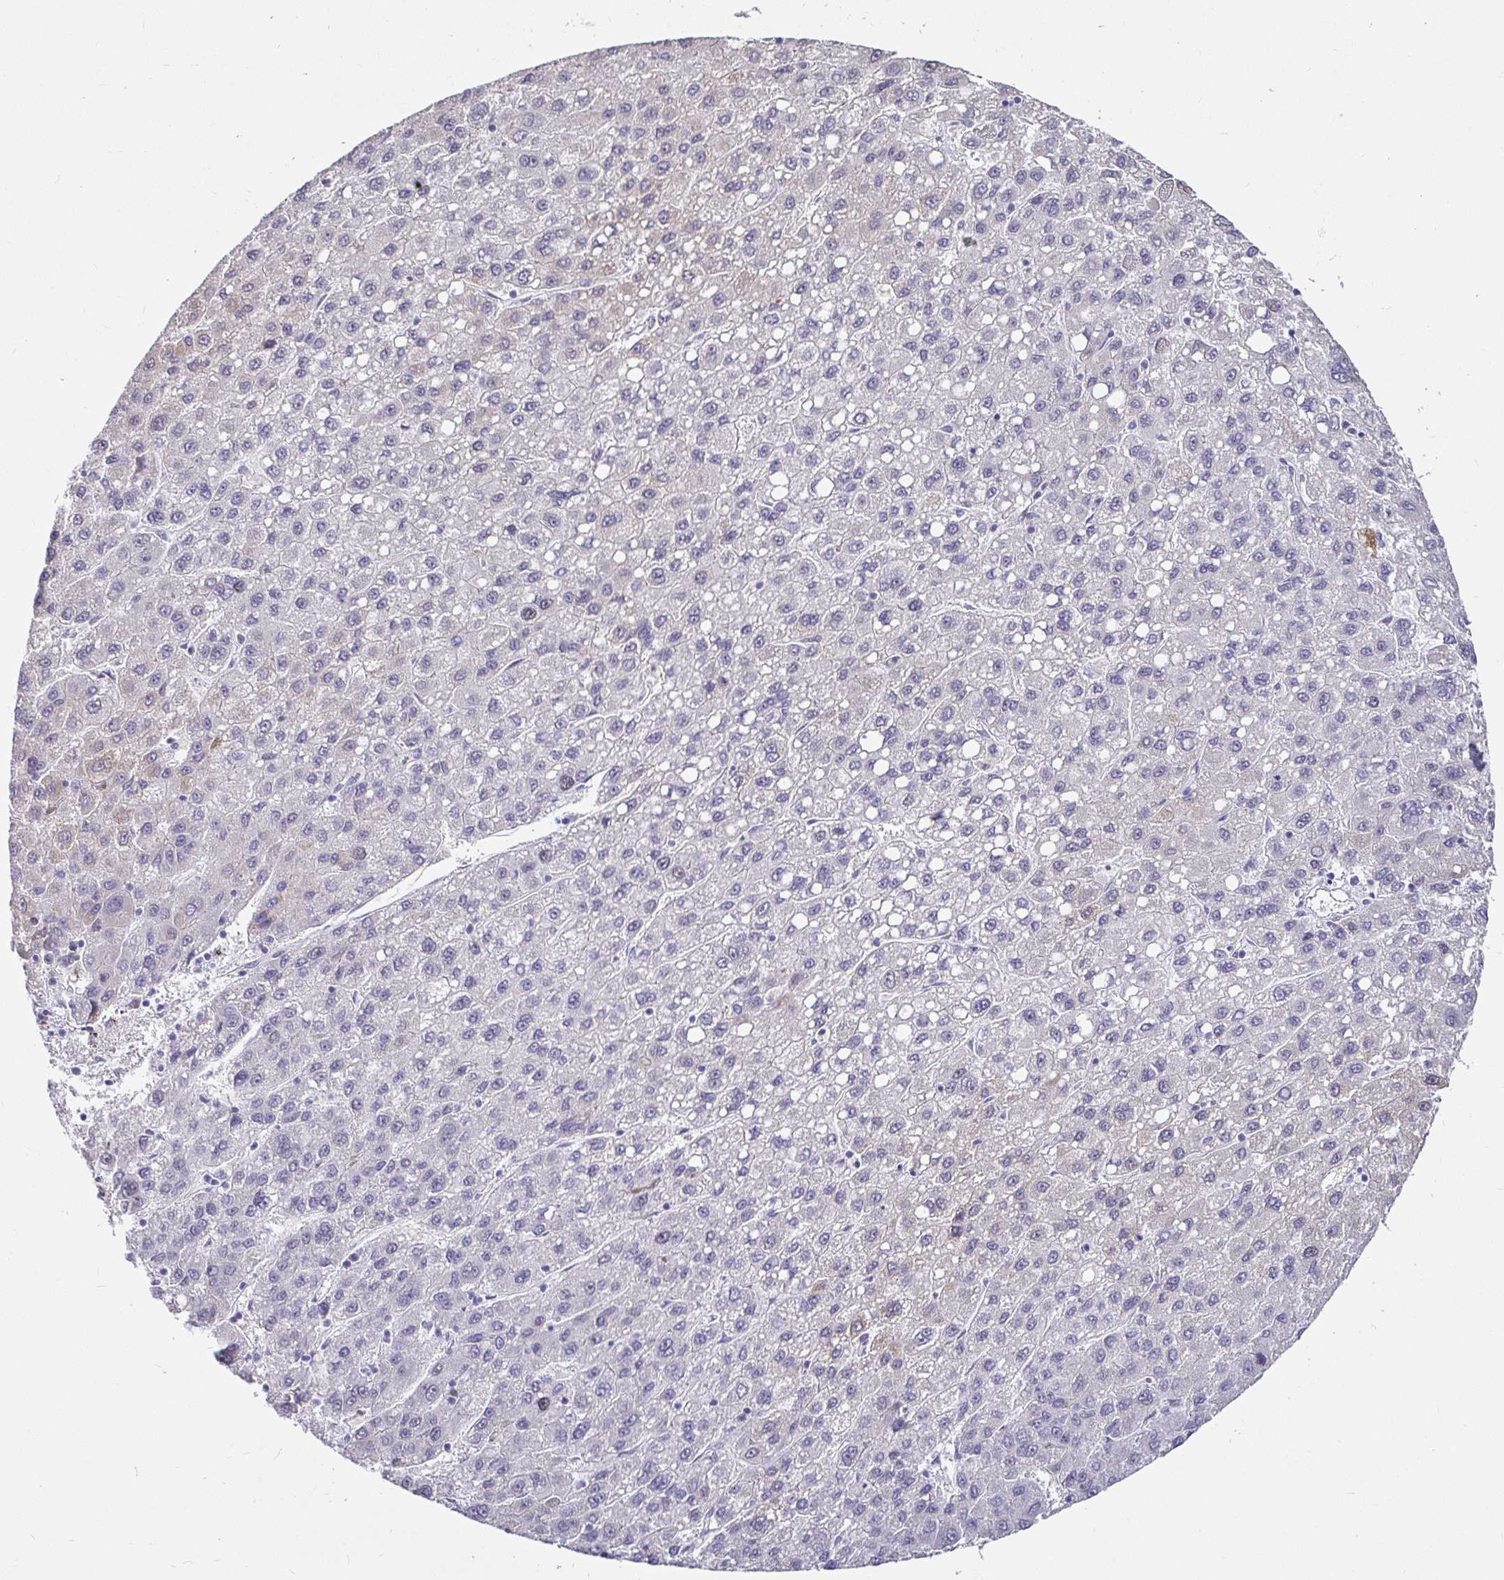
{"staining": {"intensity": "negative", "quantity": "none", "location": "none"}, "tissue": "liver cancer", "cell_type": "Tumor cells", "image_type": "cancer", "snomed": [{"axis": "morphology", "description": "Carcinoma, Hepatocellular, NOS"}, {"axis": "topography", "description": "Liver"}], "caption": "Immunohistochemistry of human liver cancer (hepatocellular carcinoma) shows no staining in tumor cells. (DAB immunohistochemistry visualized using brightfield microscopy, high magnification).", "gene": "ANLN", "patient": {"sex": "female", "age": 82}}